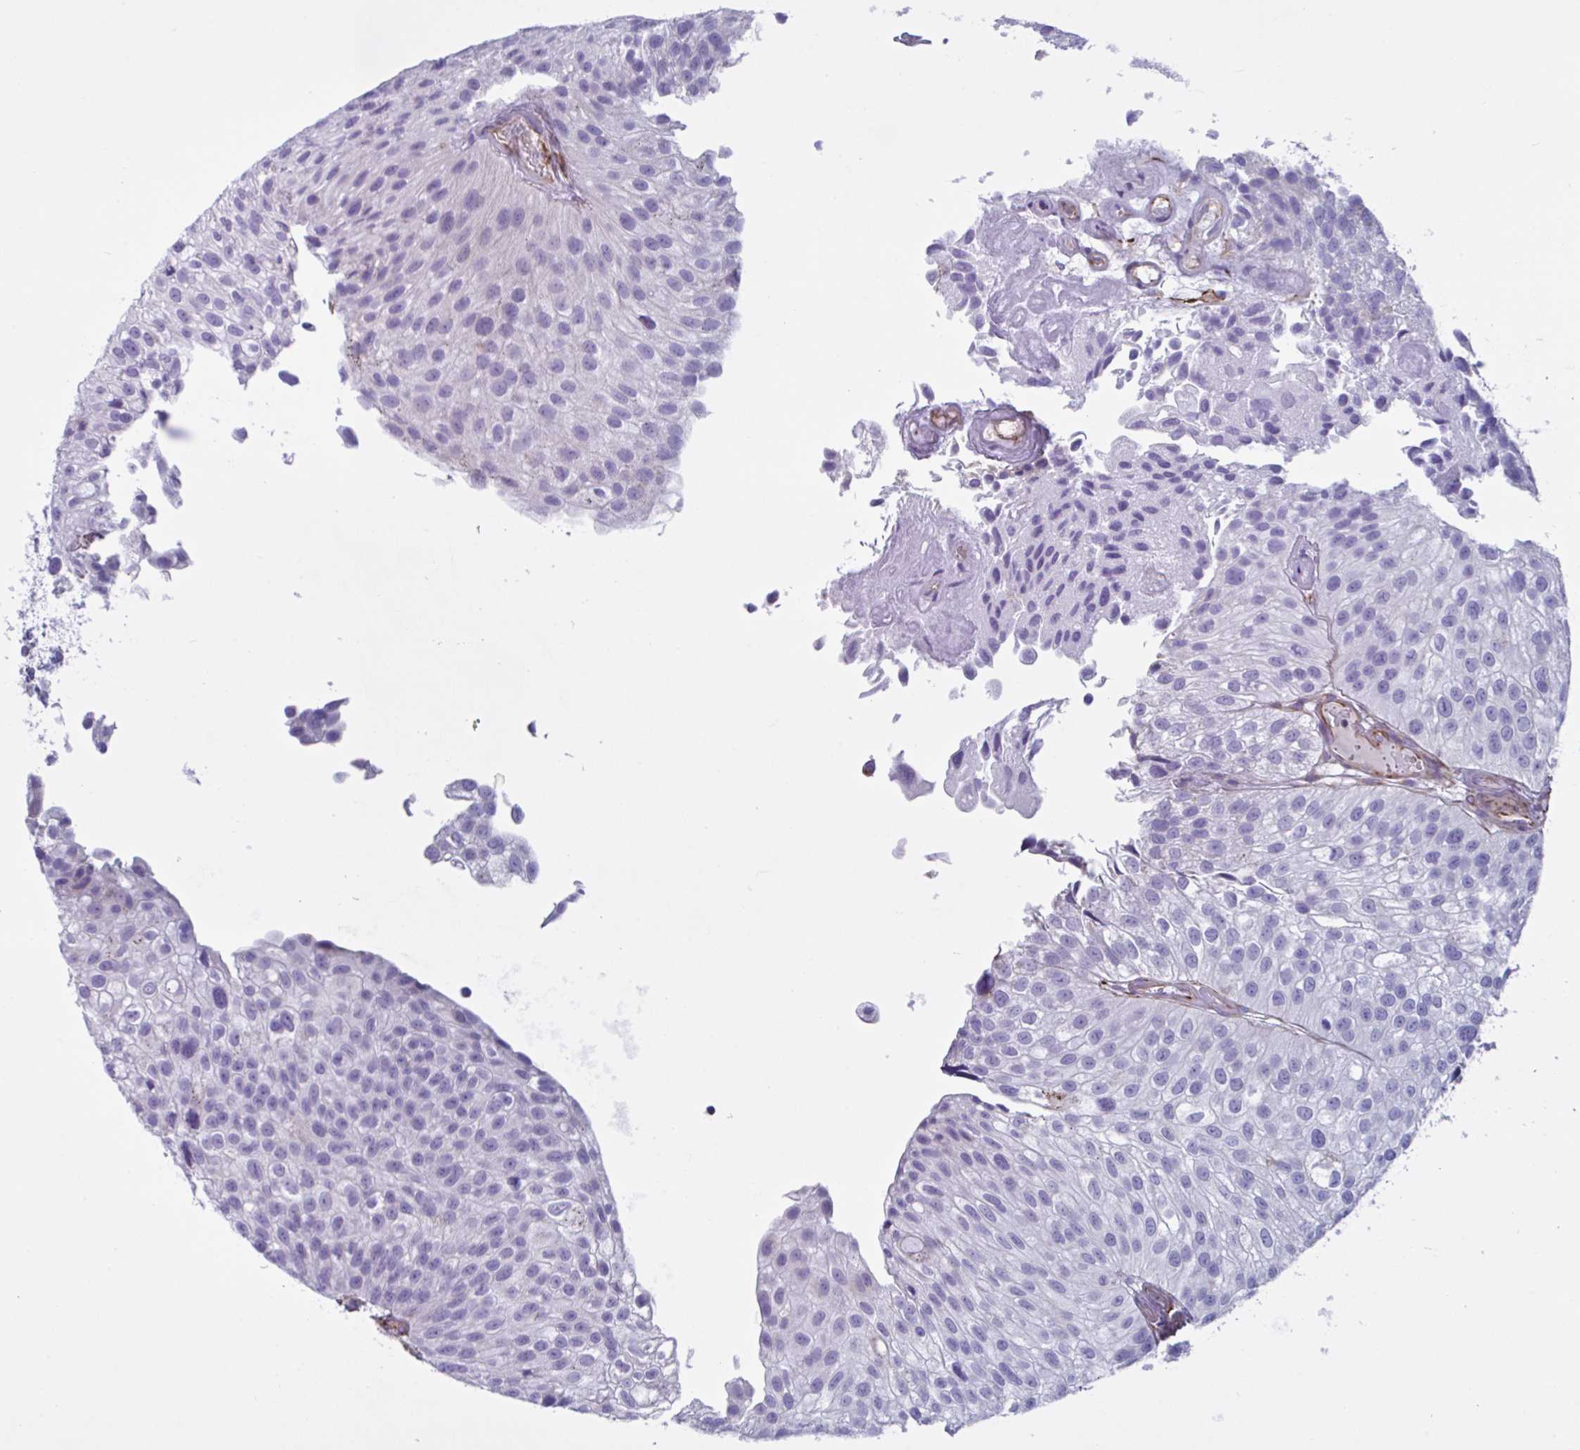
{"staining": {"intensity": "negative", "quantity": "none", "location": "none"}, "tissue": "urothelial cancer", "cell_type": "Tumor cells", "image_type": "cancer", "snomed": [{"axis": "morphology", "description": "Urothelial carcinoma, NOS"}, {"axis": "topography", "description": "Urinary bladder"}], "caption": "A micrograph of human transitional cell carcinoma is negative for staining in tumor cells.", "gene": "TMEM86B", "patient": {"sex": "male", "age": 87}}